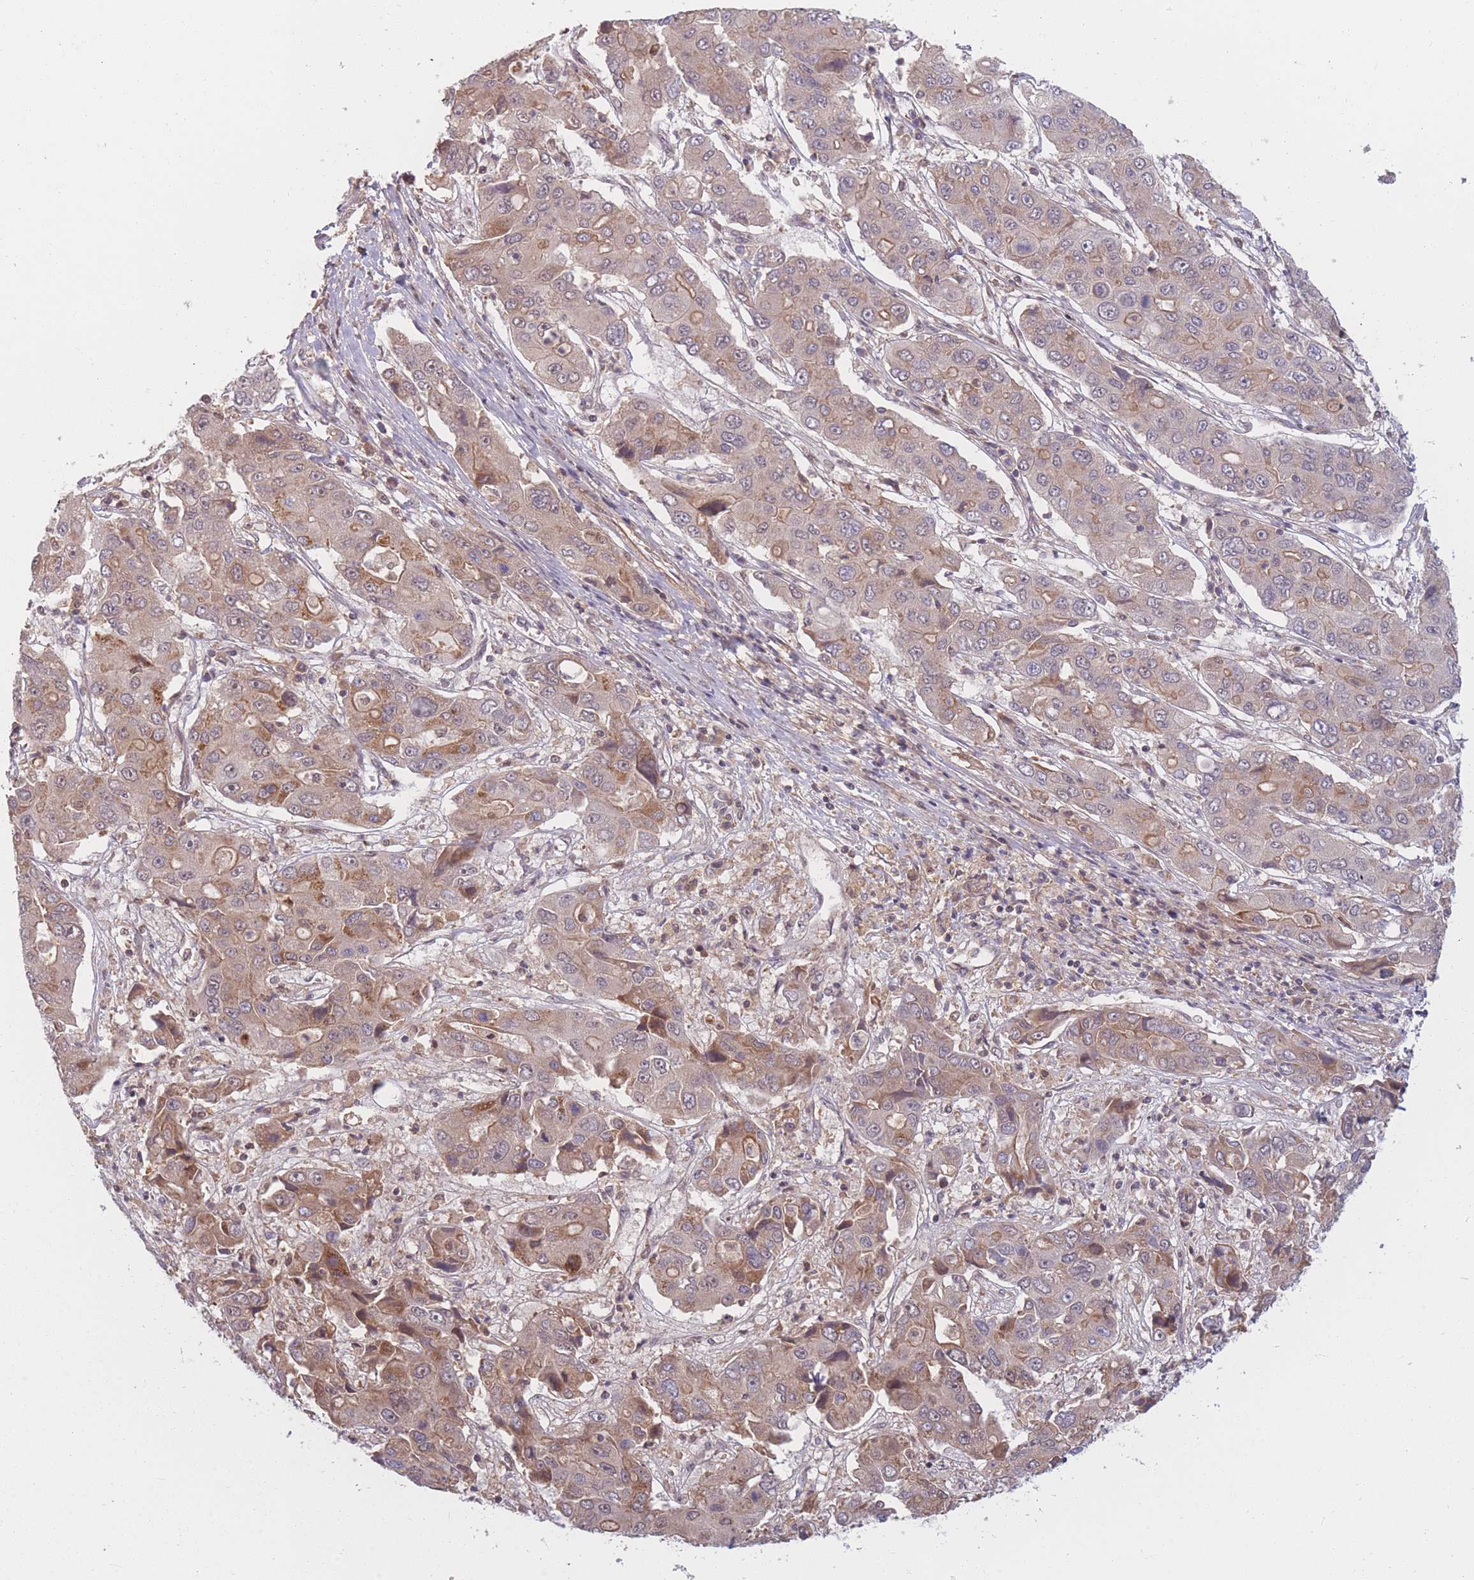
{"staining": {"intensity": "moderate", "quantity": "25%-75%", "location": "cytoplasmic/membranous"}, "tissue": "liver cancer", "cell_type": "Tumor cells", "image_type": "cancer", "snomed": [{"axis": "morphology", "description": "Cholangiocarcinoma"}, {"axis": "topography", "description": "Liver"}], "caption": "Immunohistochemical staining of human liver cancer displays medium levels of moderate cytoplasmic/membranous protein expression in about 25%-75% of tumor cells. (Brightfield microscopy of DAB IHC at high magnification).", "gene": "FAM153A", "patient": {"sex": "male", "age": 67}}